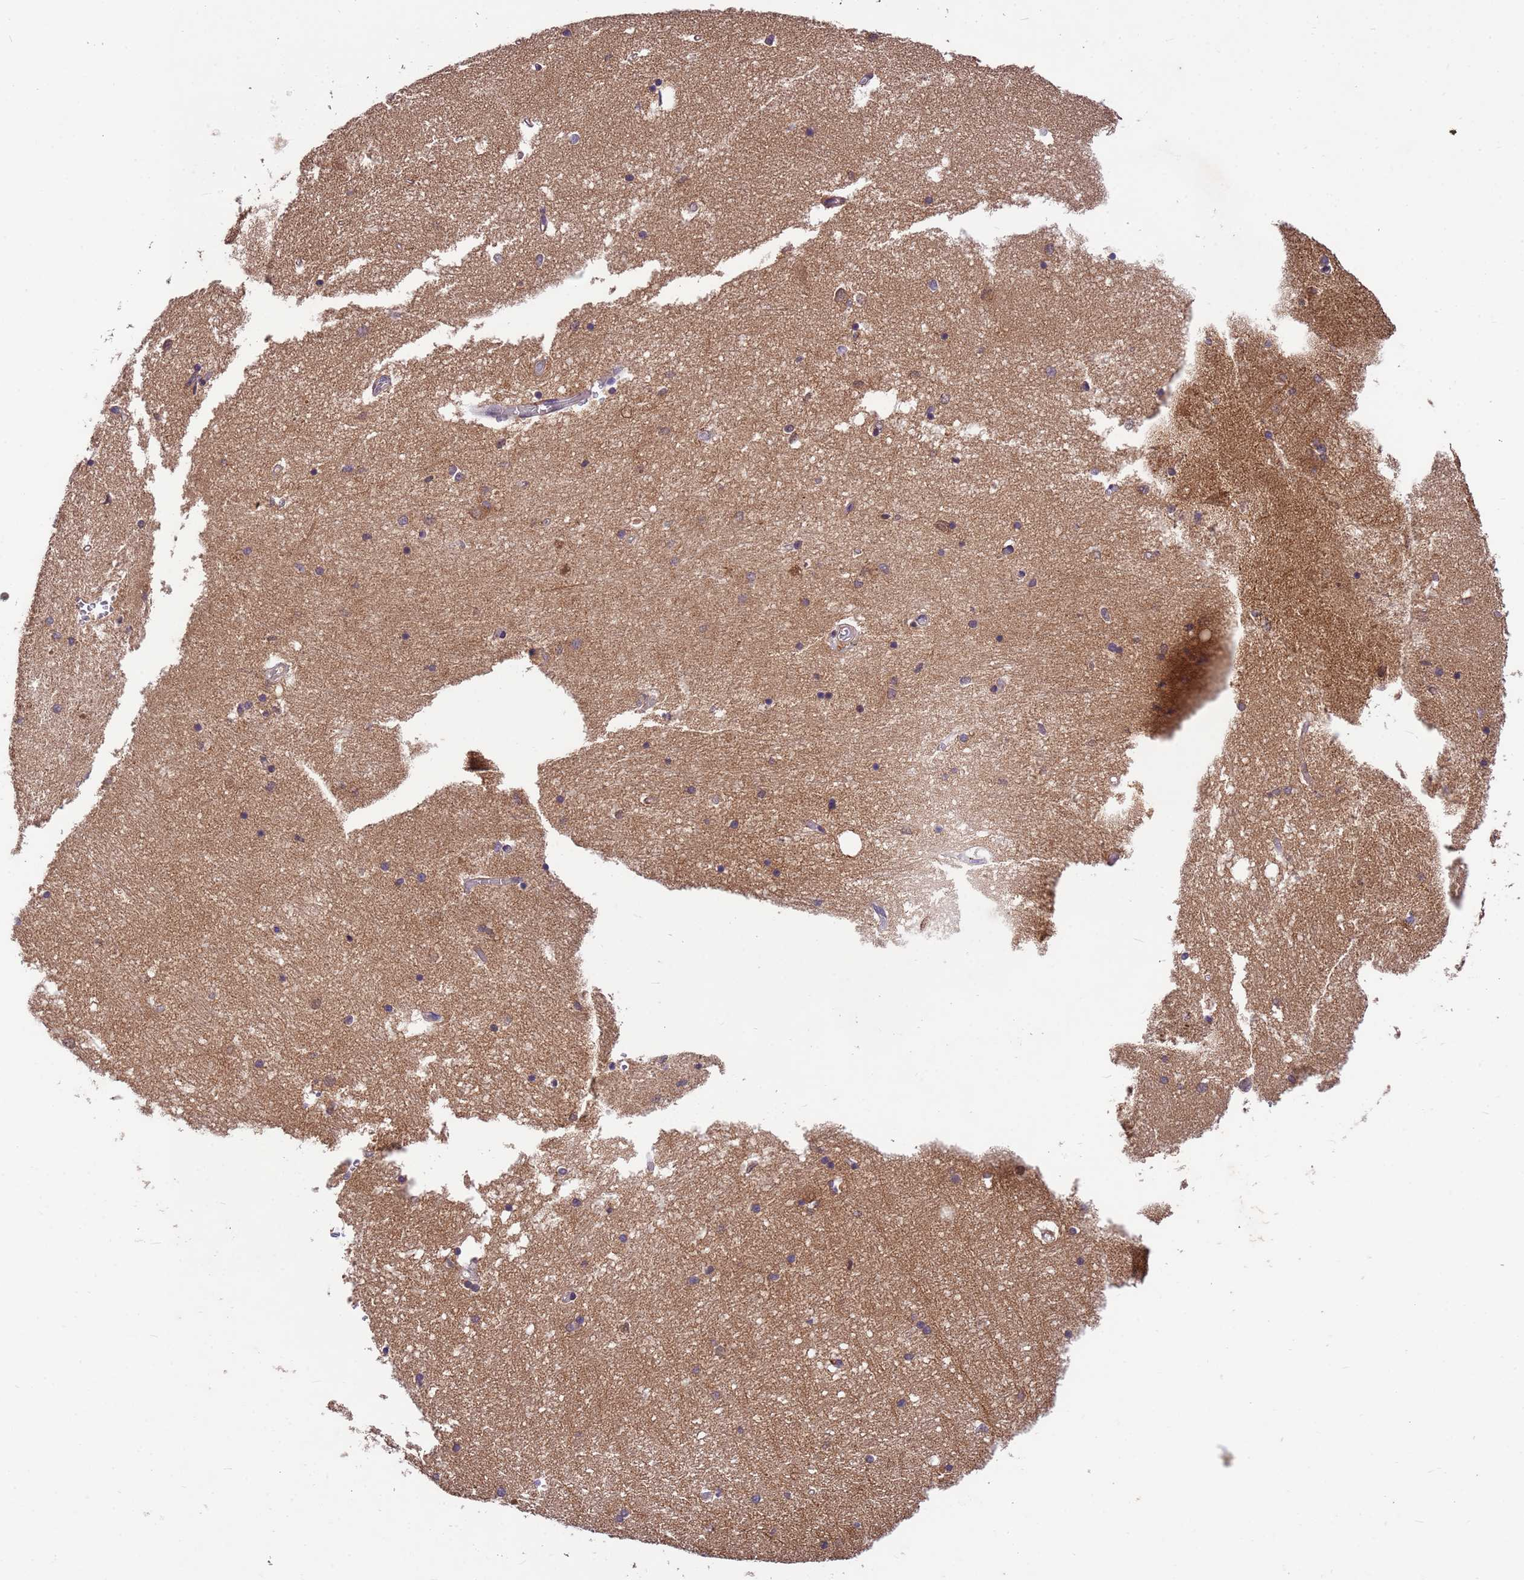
{"staining": {"intensity": "moderate", "quantity": "<25%", "location": "cytoplasmic/membranous"}, "tissue": "hippocampus", "cell_type": "Glial cells", "image_type": "normal", "snomed": [{"axis": "morphology", "description": "Normal tissue, NOS"}, {"axis": "topography", "description": "Hippocampus"}], "caption": "Moderate cytoplasmic/membranous positivity is present in approximately <25% of glial cells in benign hippocampus.", "gene": "PPP2CA", "patient": {"sex": "male", "age": 45}}